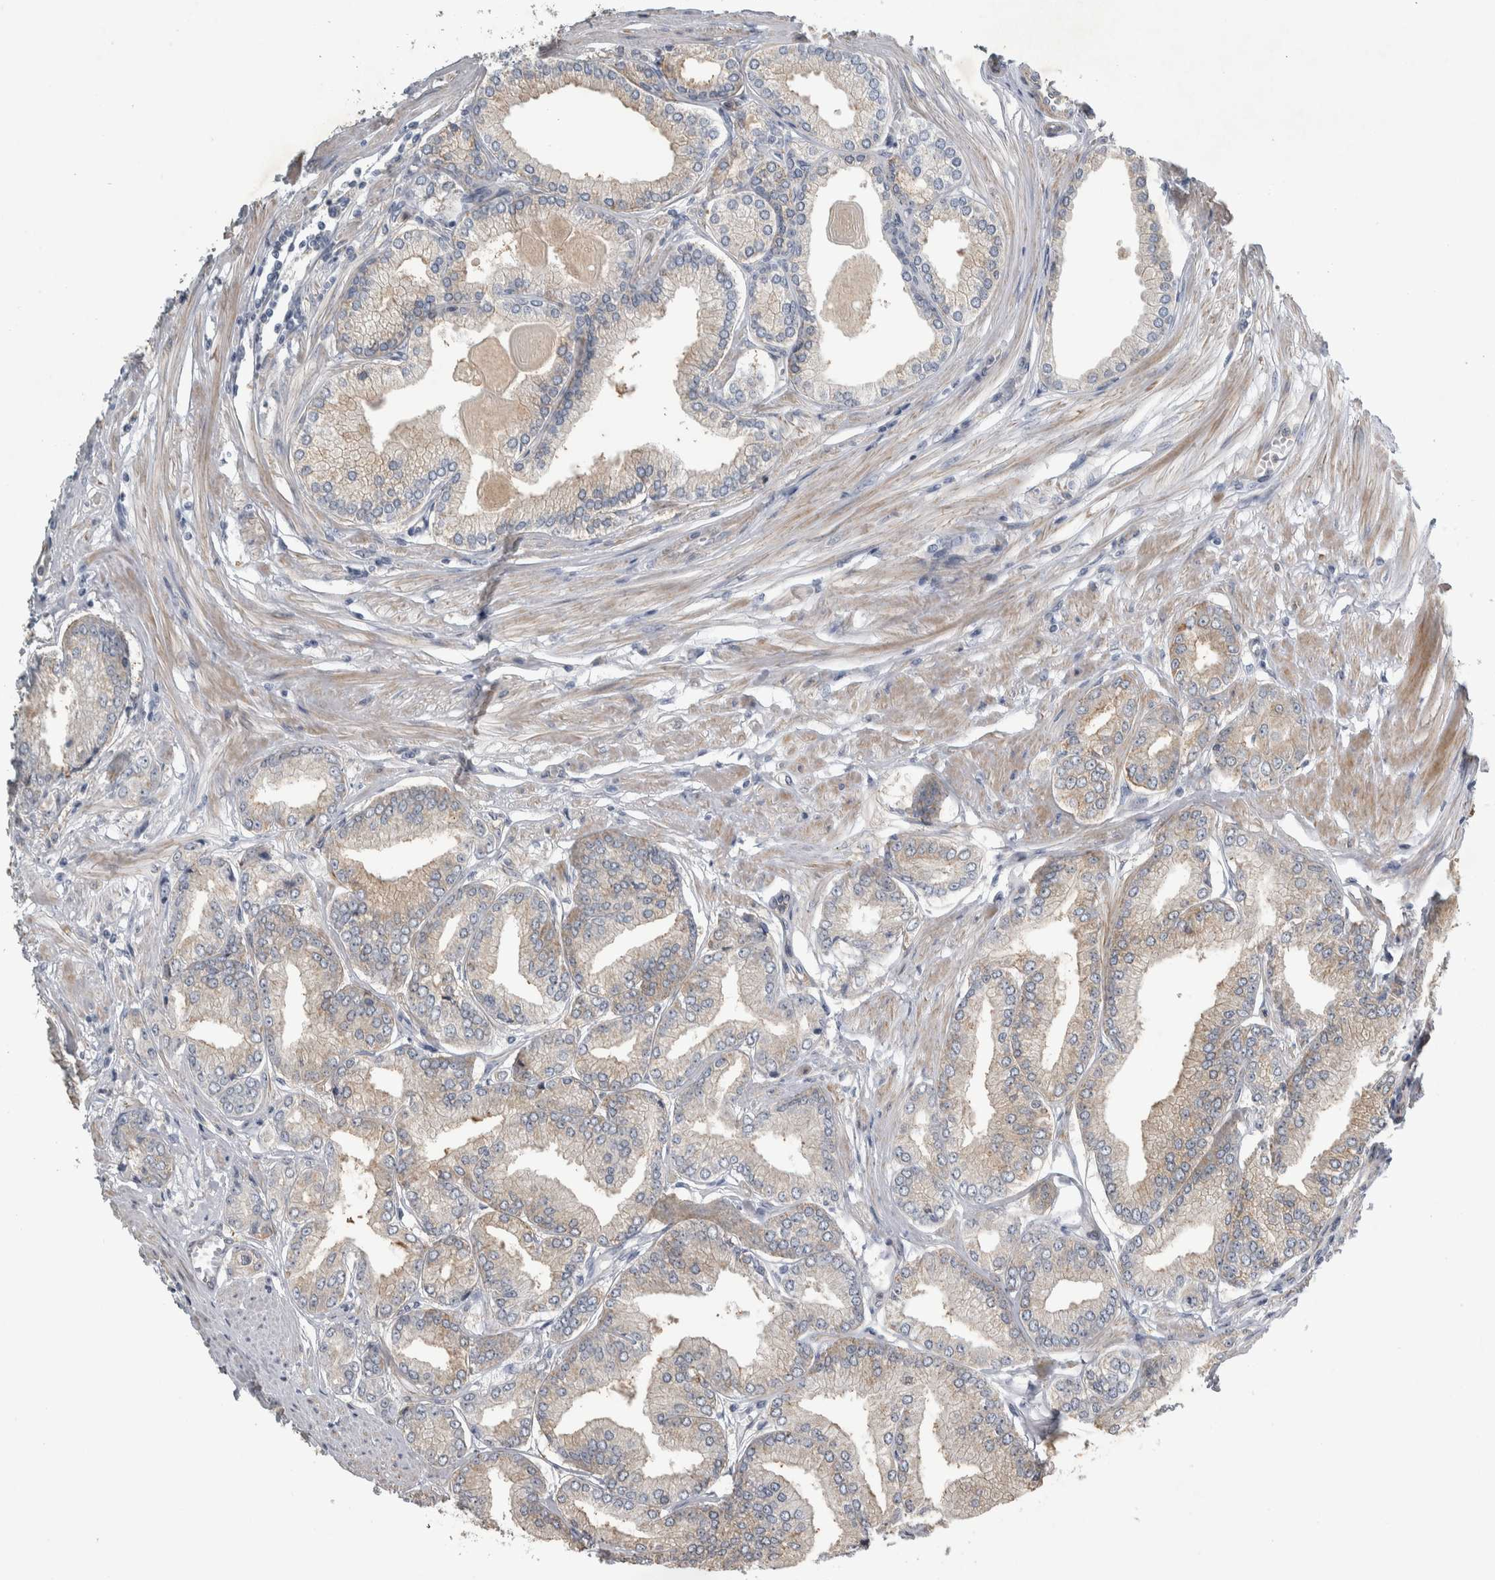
{"staining": {"intensity": "weak", "quantity": "25%-75%", "location": "cytoplasmic/membranous"}, "tissue": "prostate cancer", "cell_type": "Tumor cells", "image_type": "cancer", "snomed": [{"axis": "morphology", "description": "Adenocarcinoma, Low grade"}, {"axis": "topography", "description": "Prostate"}], "caption": "A low amount of weak cytoplasmic/membranous staining is present in about 25%-75% of tumor cells in prostate adenocarcinoma (low-grade) tissue.", "gene": "NT5C2", "patient": {"sex": "male", "age": 52}}